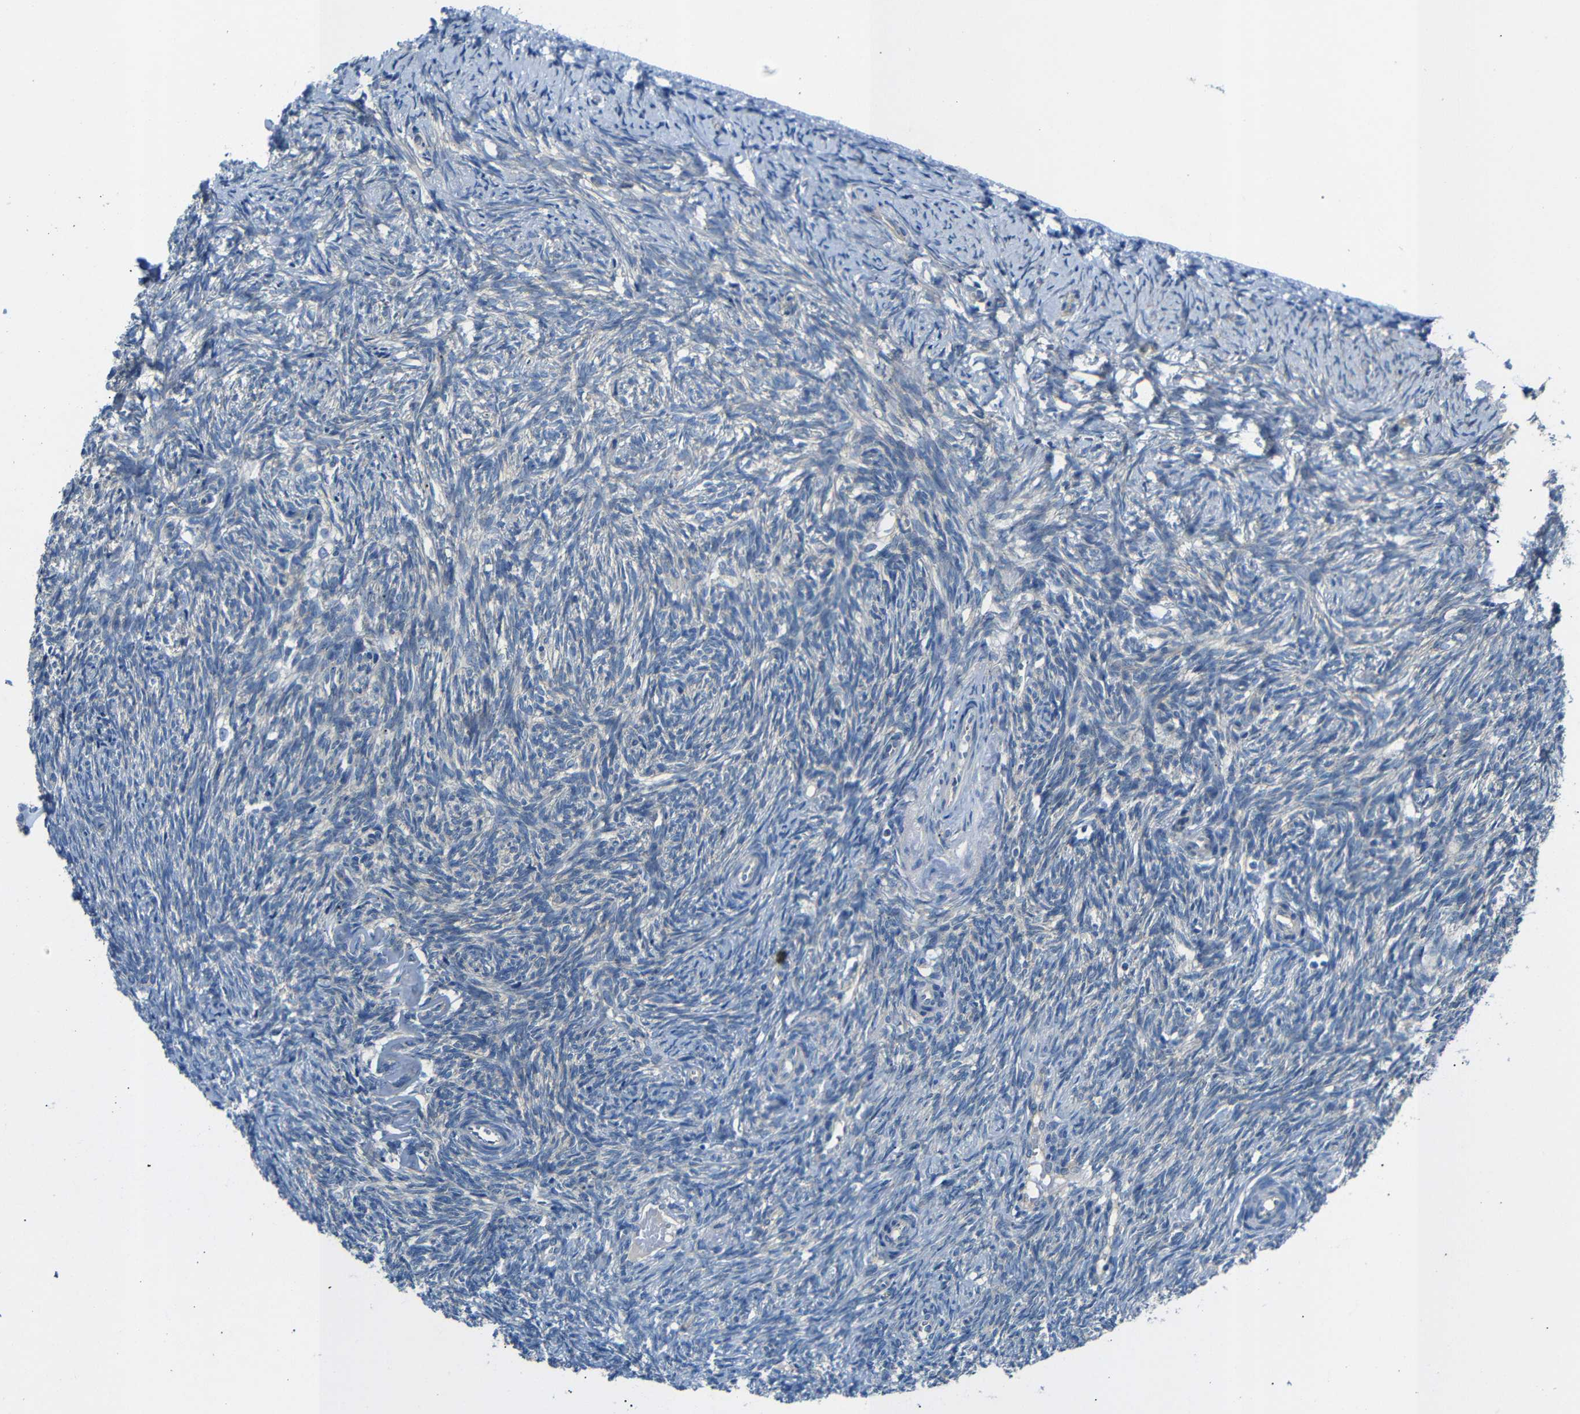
{"staining": {"intensity": "negative", "quantity": "none", "location": "none"}, "tissue": "ovary", "cell_type": "Ovarian stroma cells", "image_type": "normal", "snomed": [{"axis": "morphology", "description": "Normal tissue, NOS"}, {"axis": "topography", "description": "Ovary"}], "caption": "Immunohistochemical staining of unremarkable ovary displays no significant positivity in ovarian stroma cells.", "gene": "DCP1A", "patient": {"sex": "female", "age": 41}}